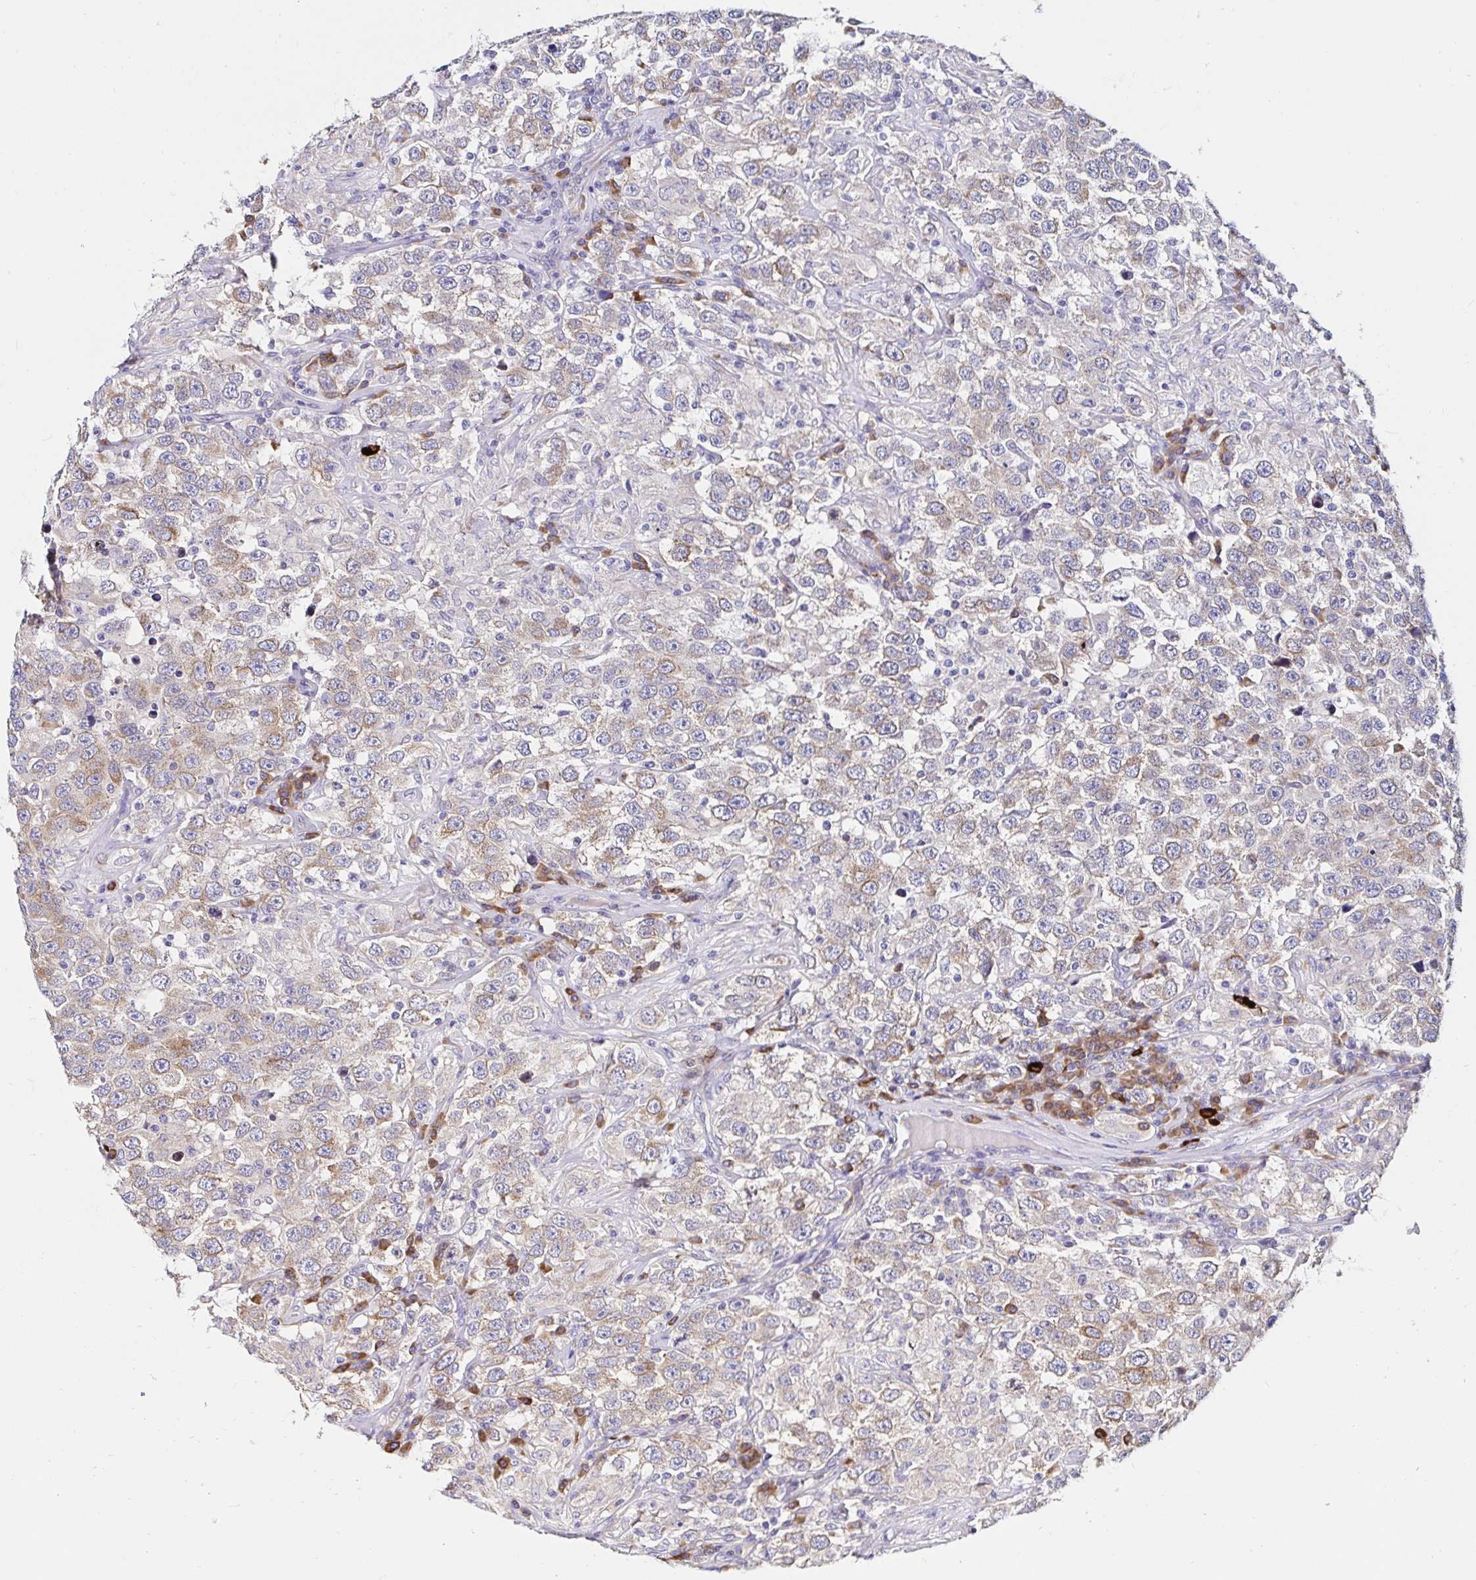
{"staining": {"intensity": "weak", "quantity": "25%-75%", "location": "cytoplasmic/membranous"}, "tissue": "testis cancer", "cell_type": "Tumor cells", "image_type": "cancer", "snomed": [{"axis": "morphology", "description": "Seminoma, NOS"}, {"axis": "topography", "description": "Testis"}], "caption": "There is low levels of weak cytoplasmic/membranous positivity in tumor cells of testis cancer, as demonstrated by immunohistochemical staining (brown color).", "gene": "VSIG2", "patient": {"sex": "male", "age": 41}}